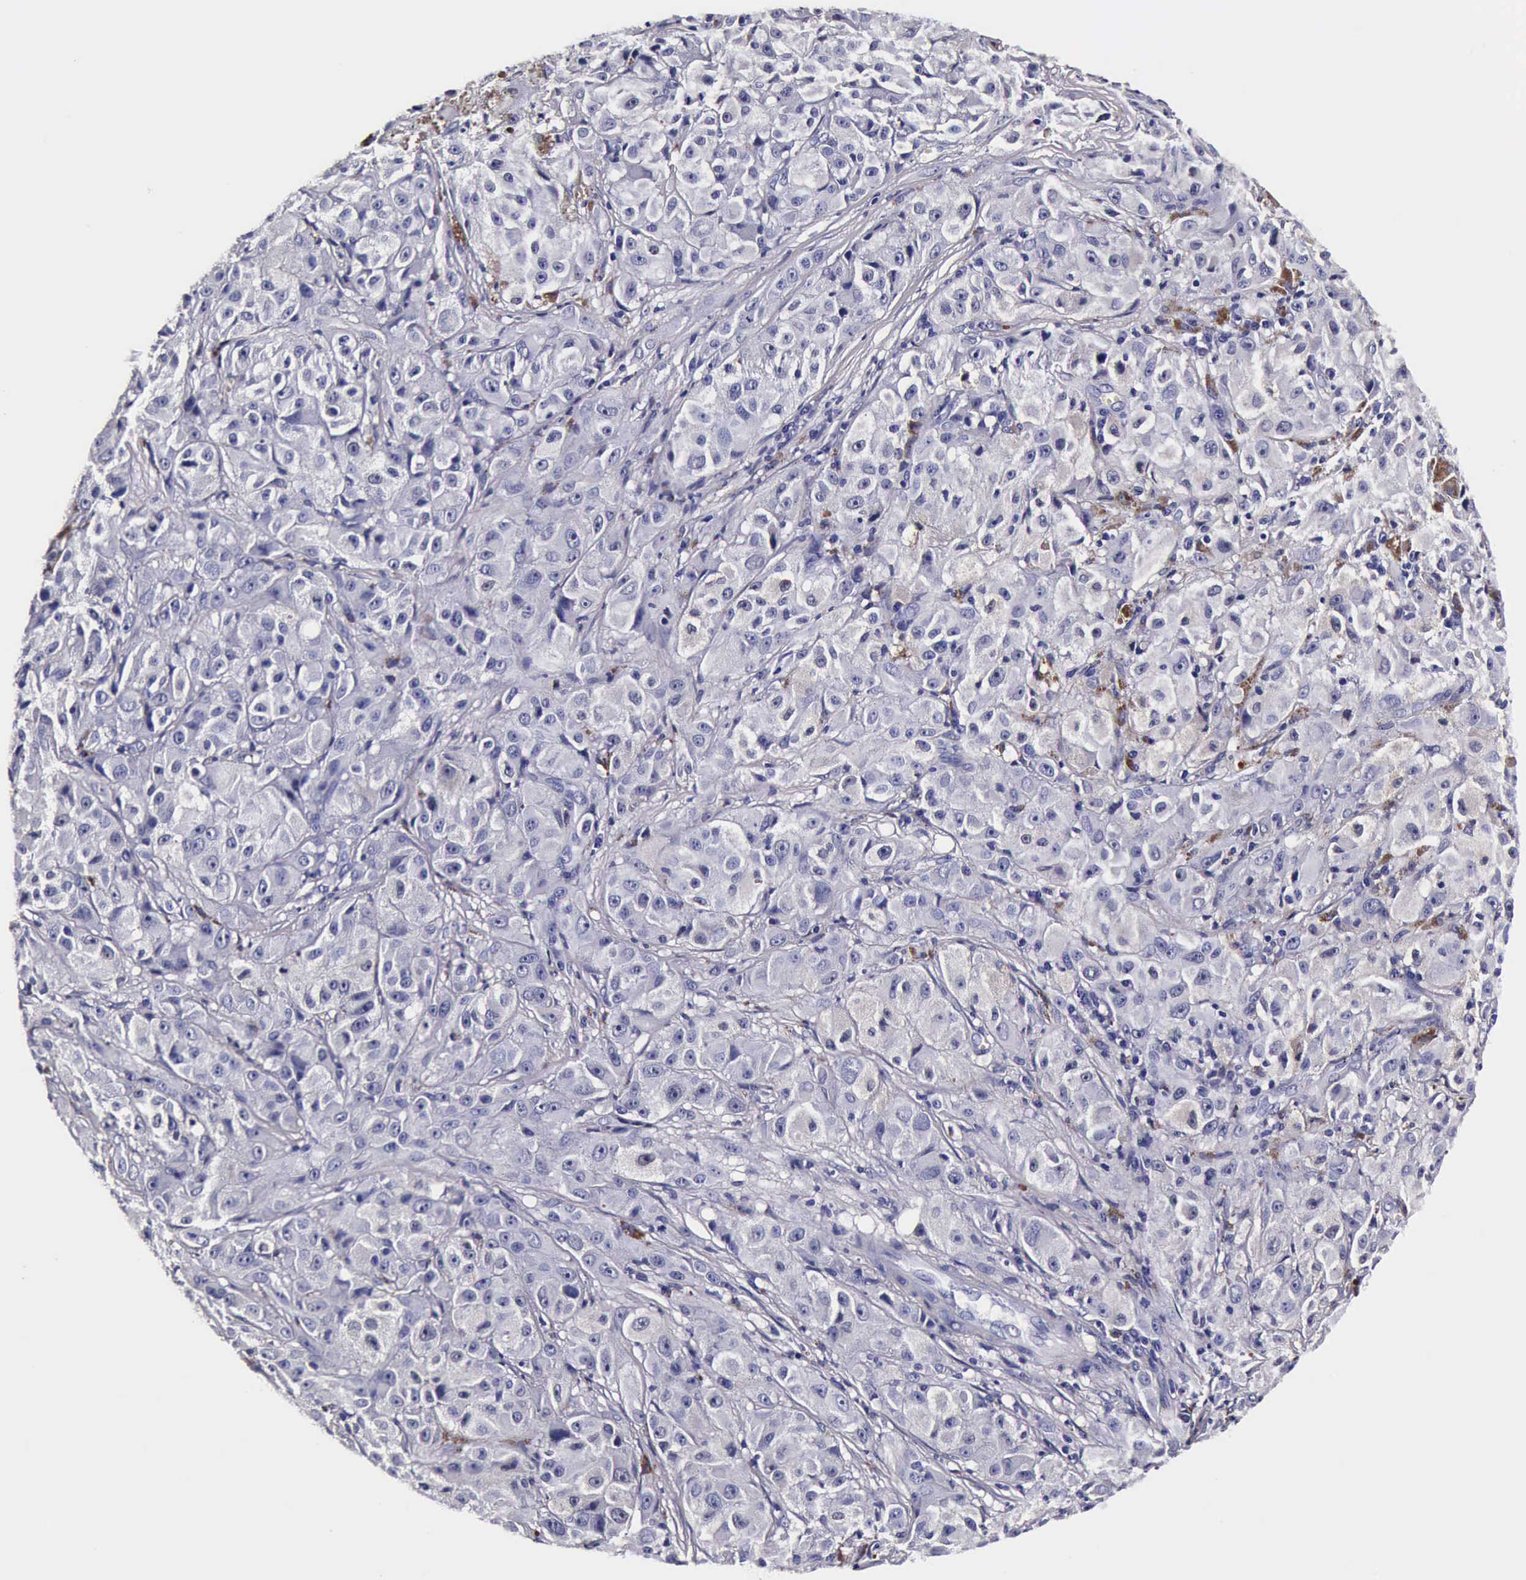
{"staining": {"intensity": "negative", "quantity": "none", "location": "none"}, "tissue": "melanoma", "cell_type": "Tumor cells", "image_type": "cancer", "snomed": [{"axis": "morphology", "description": "Malignant melanoma, NOS"}, {"axis": "topography", "description": "Skin"}], "caption": "The micrograph displays no staining of tumor cells in malignant melanoma.", "gene": "IAPP", "patient": {"sex": "male", "age": 56}}